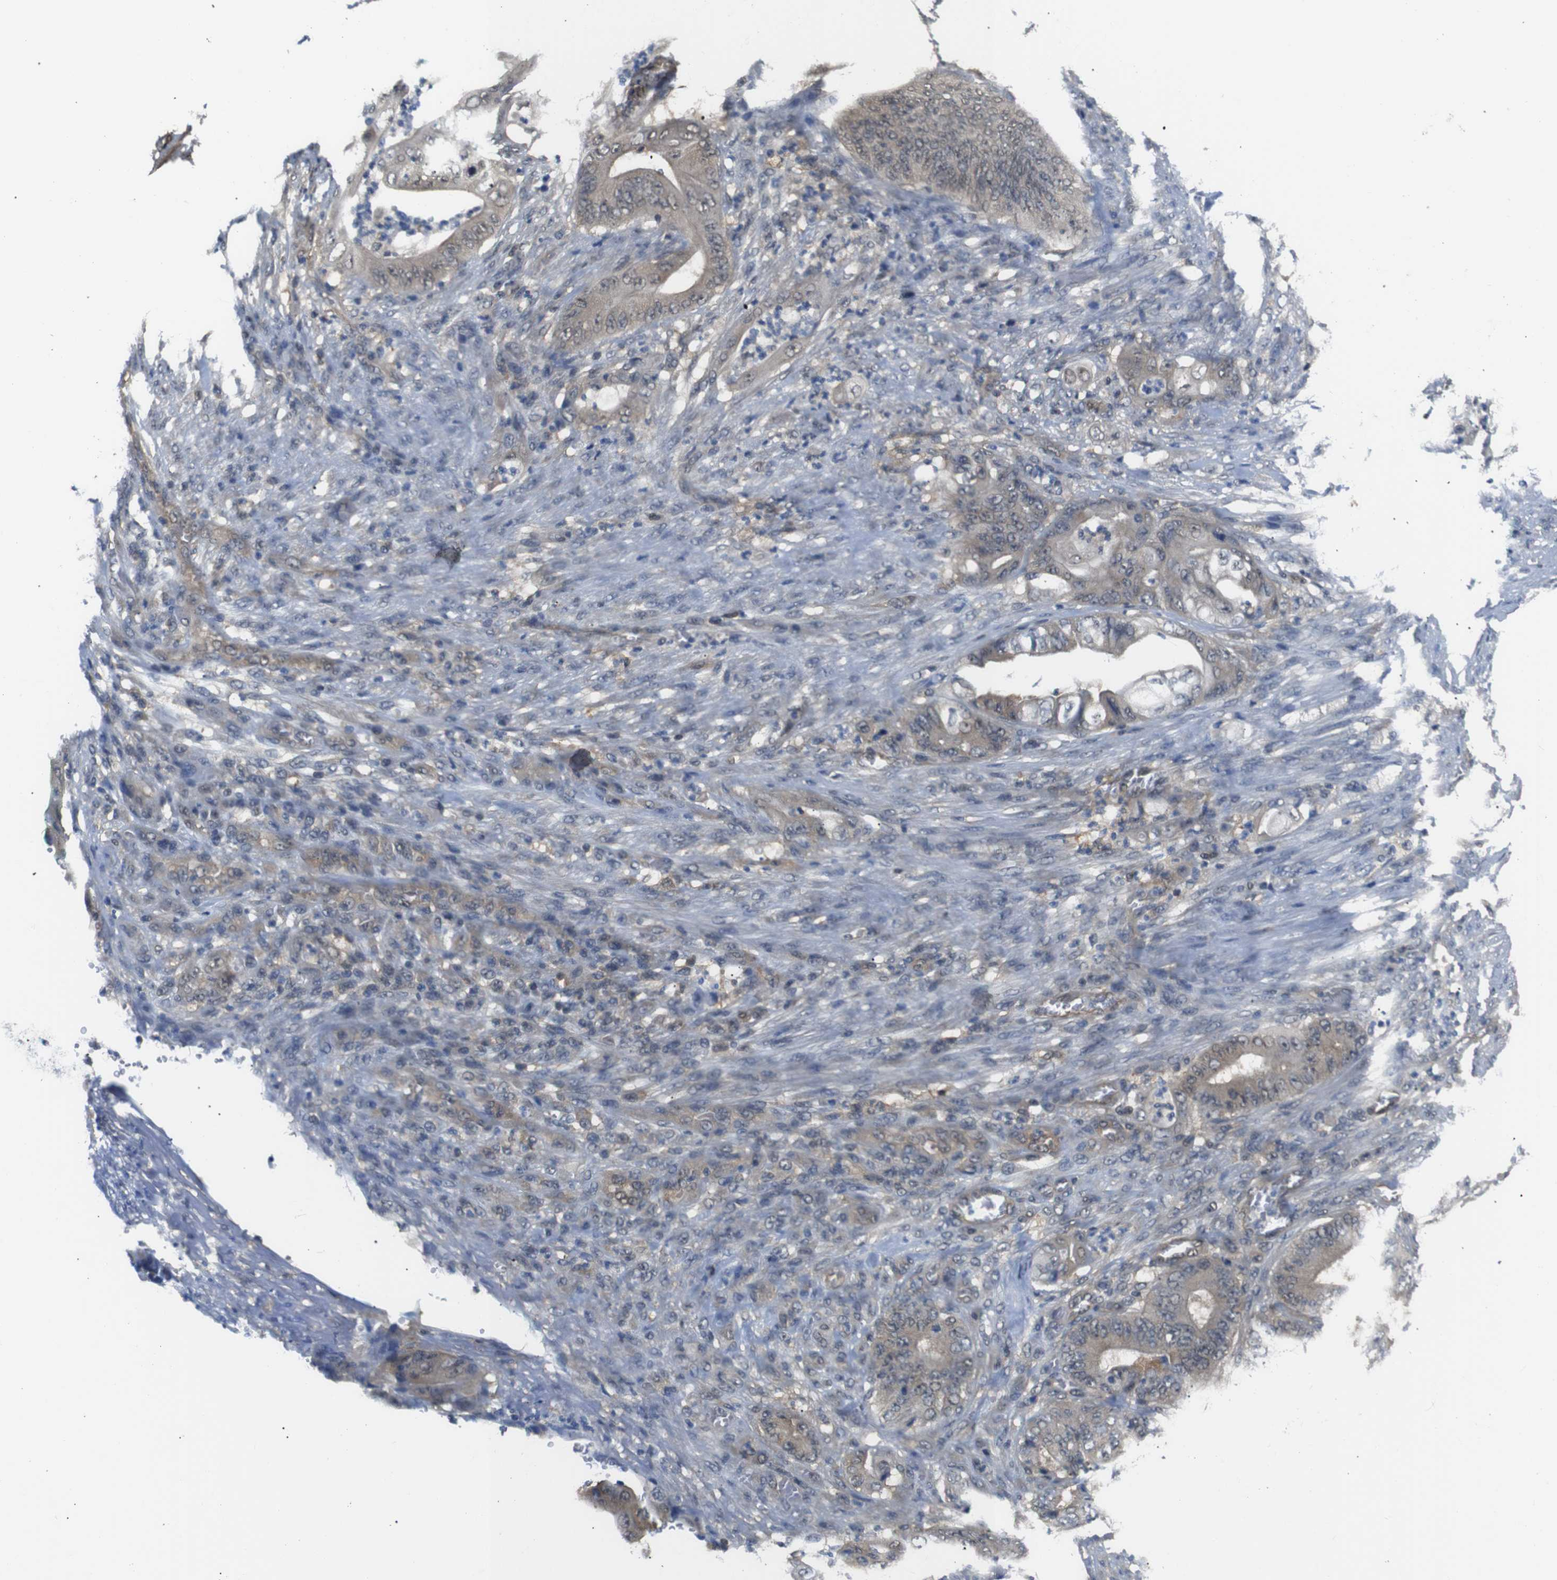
{"staining": {"intensity": "weak", "quantity": ">75%", "location": "cytoplasmic/membranous,nuclear"}, "tissue": "stomach cancer", "cell_type": "Tumor cells", "image_type": "cancer", "snomed": [{"axis": "morphology", "description": "Adenocarcinoma, NOS"}, {"axis": "topography", "description": "Stomach"}], "caption": "Protein staining shows weak cytoplasmic/membranous and nuclear positivity in about >75% of tumor cells in stomach cancer.", "gene": "UBXN1", "patient": {"sex": "female", "age": 73}}